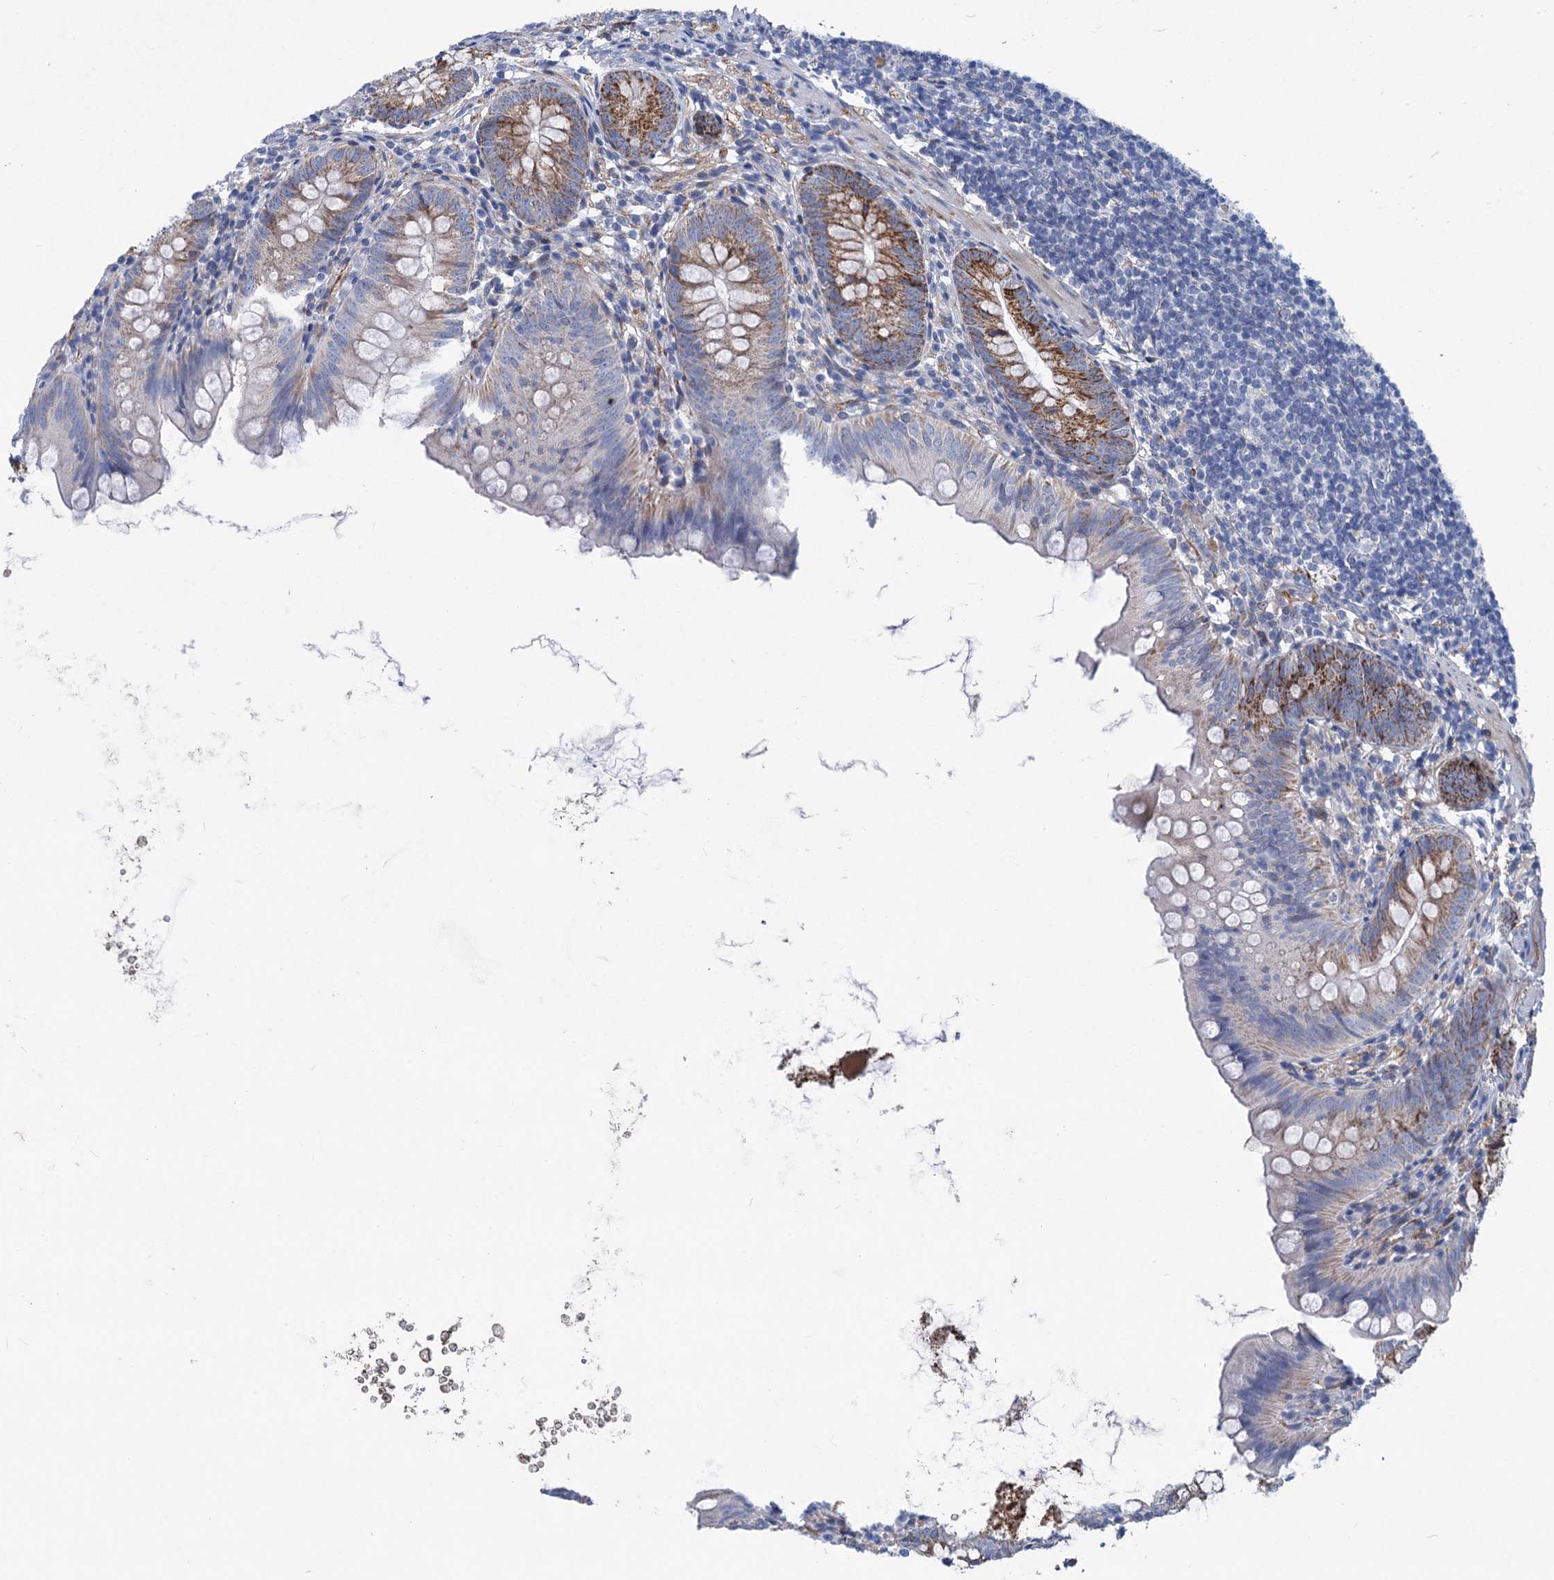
{"staining": {"intensity": "moderate", "quantity": ">75%", "location": "cytoplasmic/membranous"}, "tissue": "appendix", "cell_type": "Glandular cells", "image_type": "normal", "snomed": [{"axis": "morphology", "description": "Normal tissue, NOS"}, {"axis": "topography", "description": "Appendix"}], "caption": "This is a micrograph of immunohistochemistry staining of unremarkable appendix, which shows moderate positivity in the cytoplasmic/membranous of glandular cells.", "gene": "CHDH", "patient": {"sex": "female", "age": 62}}